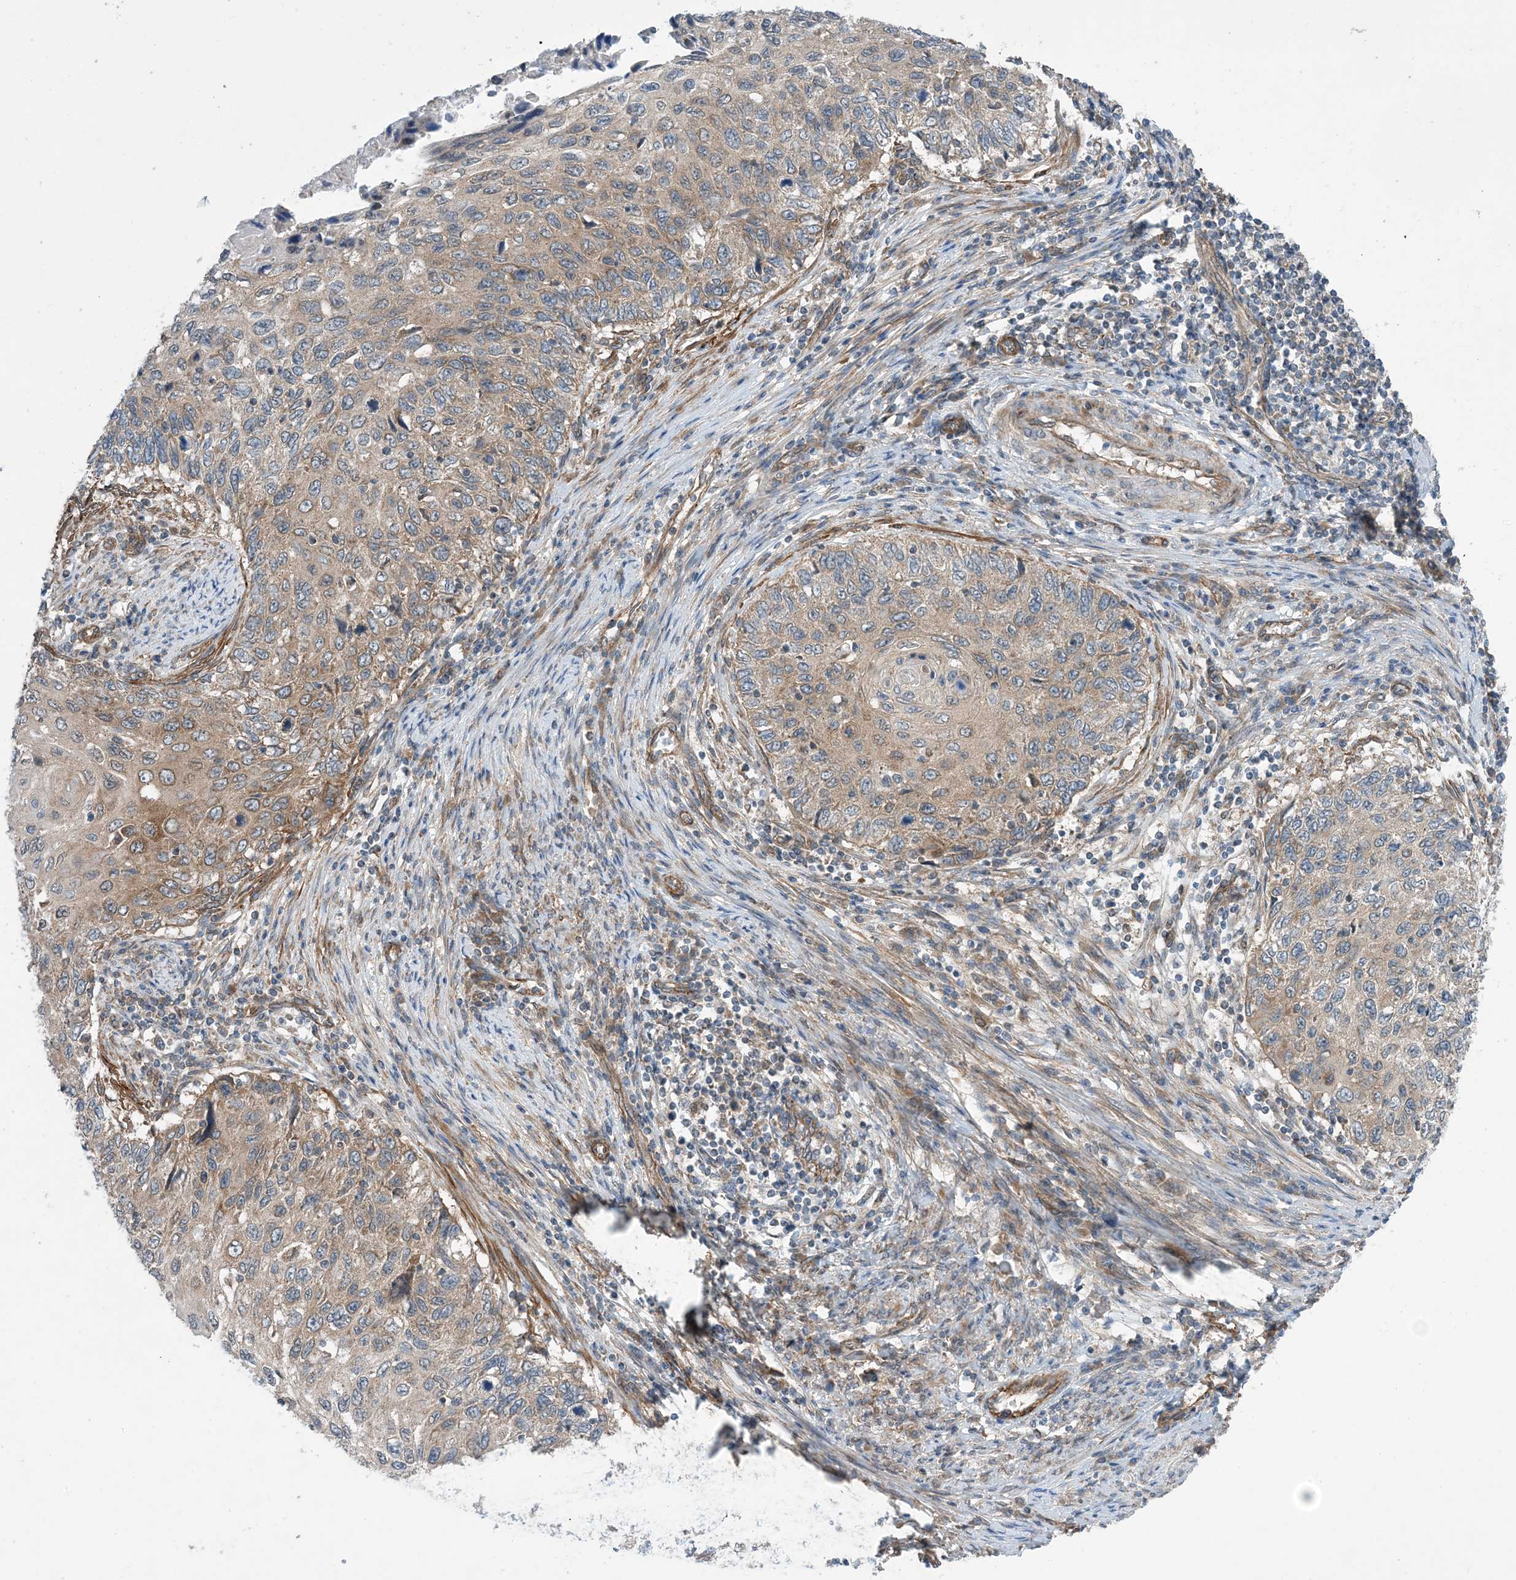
{"staining": {"intensity": "weak", "quantity": ">75%", "location": "cytoplasmic/membranous"}, "tissue": "cervical cancer", "cell_type": "Tumor cells", "image_type": "cancer", "snomed": [{"axis": "morphology", "description": "Squamous cell carcinoma, NOS"}, {"axis": "topography", "description": "Cervix"}], "caption": "Immunohistochemical staining of cervical squamous cell carcinoma reveals low levels of weak cytoplasmic/membranous protein positivity in about >75% of tumor cells.", "gene": "EHBP1", "patient": {"sex": "female", "age": 70}}